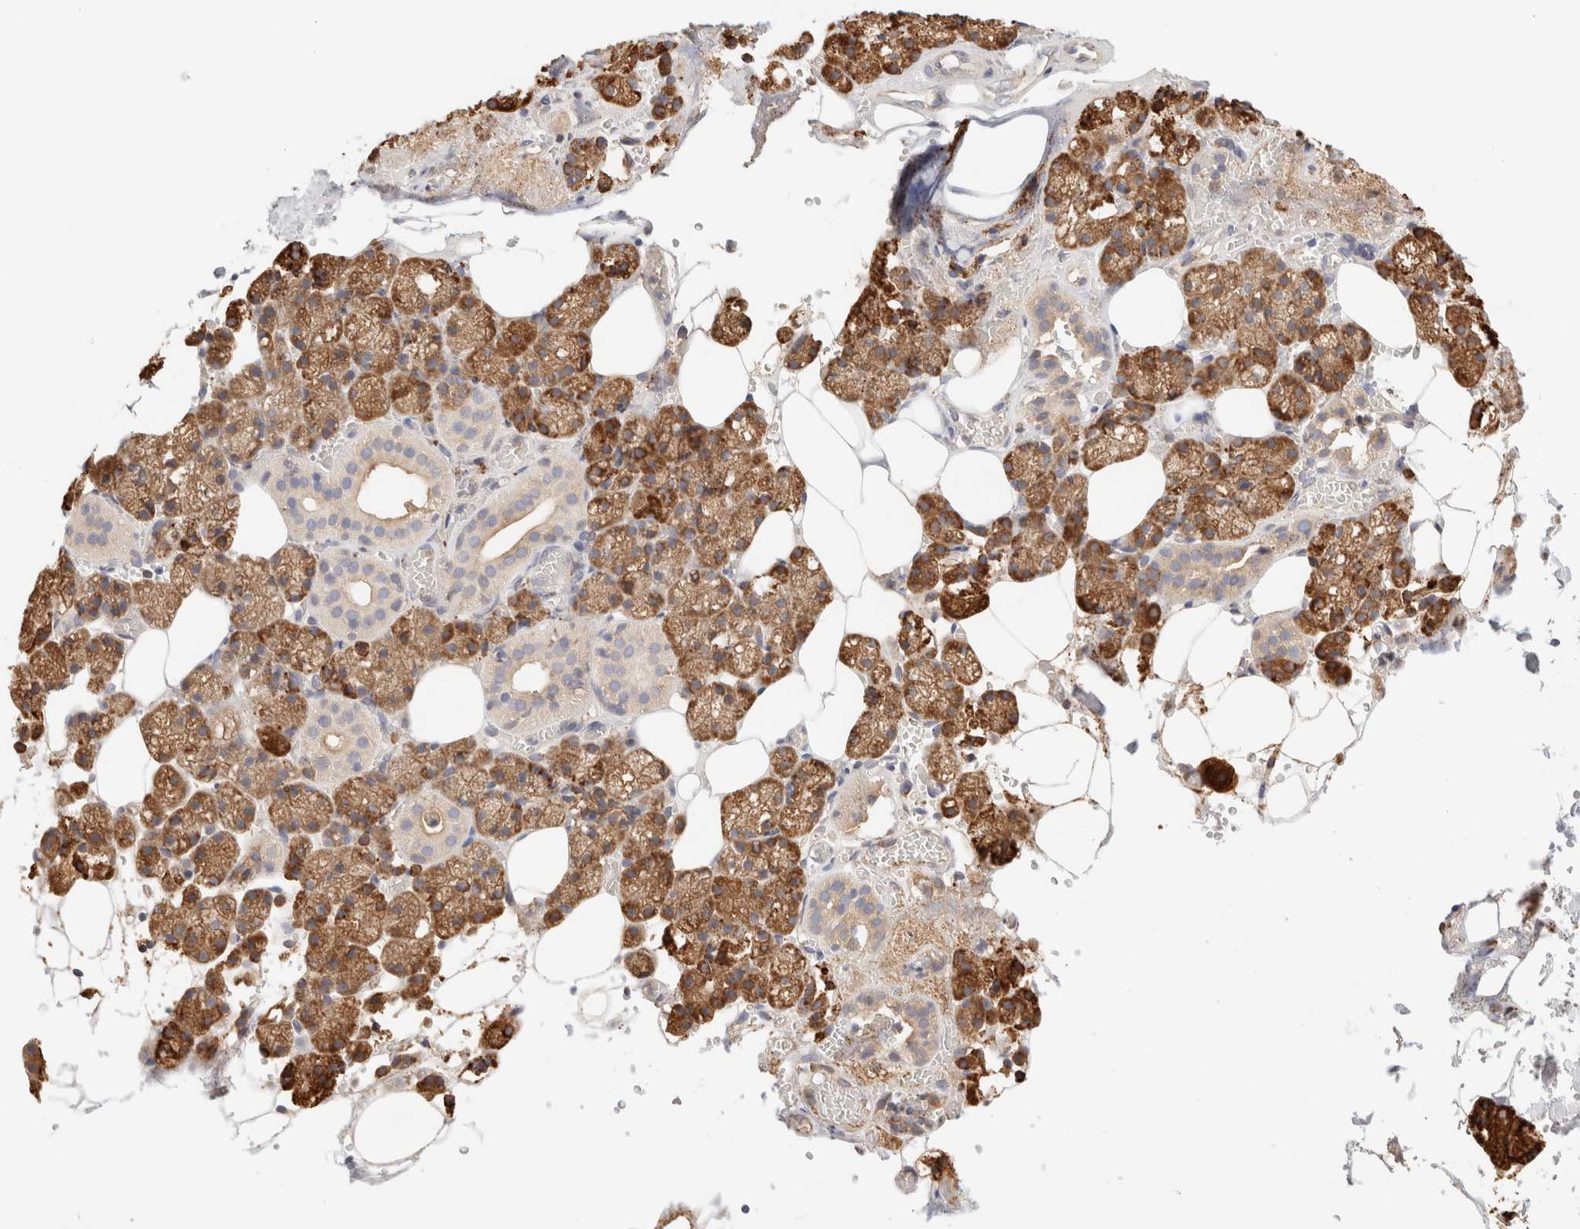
{"staining": {"intensity": "strong", "quantity": ">75%", "location": "cytoplasmic/membranous"}, "tissue": "salivary gland", "cell_type": "Glandular cells", "image_type": "normal", "snomed": [{"axis": "morphology", "description": "Normal tissue, NOS"}, {"axis": "topography", "description": "Salivary gland"}], "caption": "Immunohistochemical staining of unremarkable salivary gland reveals high levels of strong cytoplasmic/membranous expression in approximately >75% of glandular cells. (DAB = brown stain, brightfield microscopy at high magnification).", "gene": "FER", "patient": {"sex": "male", "age": 62}}